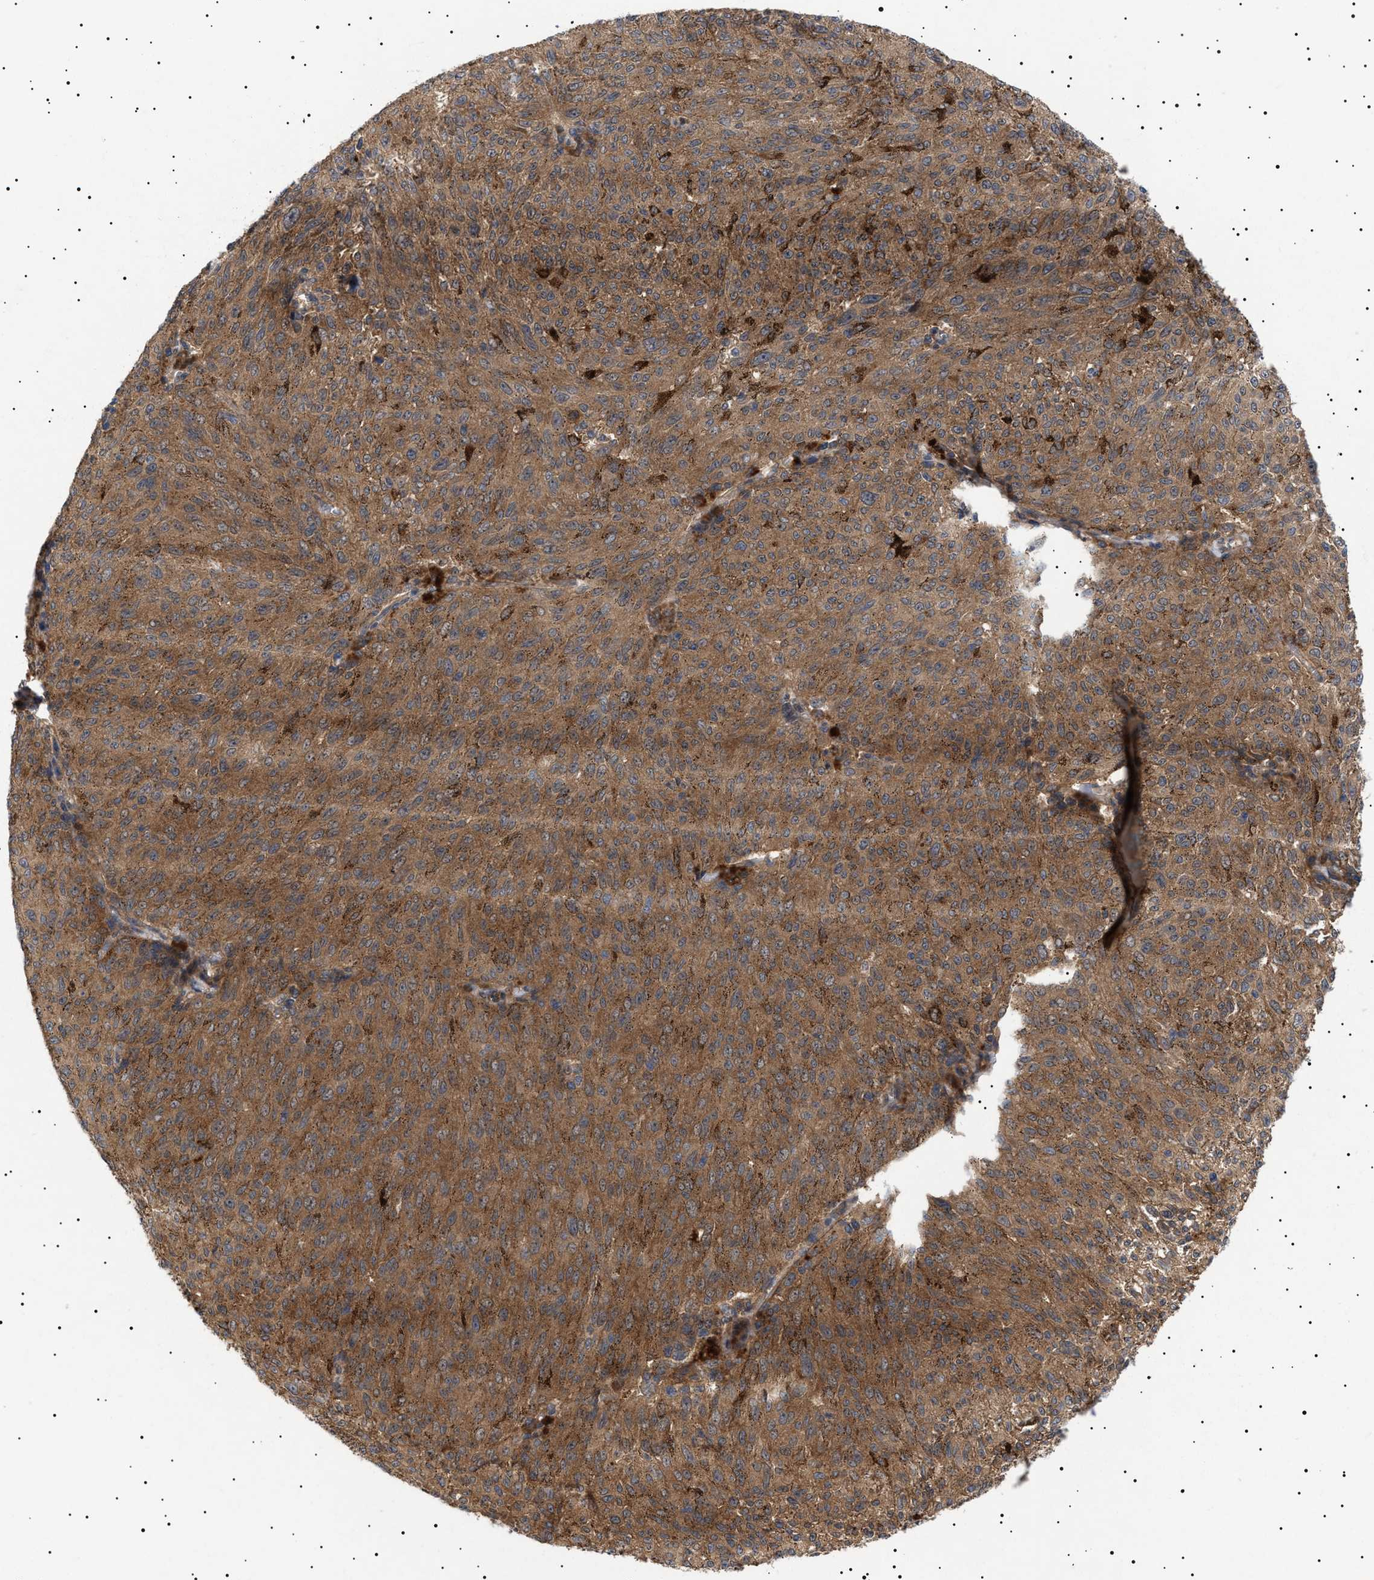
{"staining": {"intensity": "moderate", "quantity": ">75%", "location": "cytoplasmic/membranous"}, "tissue": "melanoma", "cell_type": "Tumor cells", "image_type": "cancer", "snomed": [{"axis": "morphology", "description": "Malignant melanoma, NOS"}, {"axis": "topography", "description": "Skin"}], "caption": "High-magnification brightfield microscopy of melanoma stained with DAB (brown) and counterstained with hematoxylin (blue). tumor cells exhibit moderate cytoplasmic/membranous staining is identified in approximately>75% of cells. Ihc stains the protein in brown and the nuclei are stained blue.", "gene": "NPLOC4", "patient": {"sex": "female", "age": 72}}